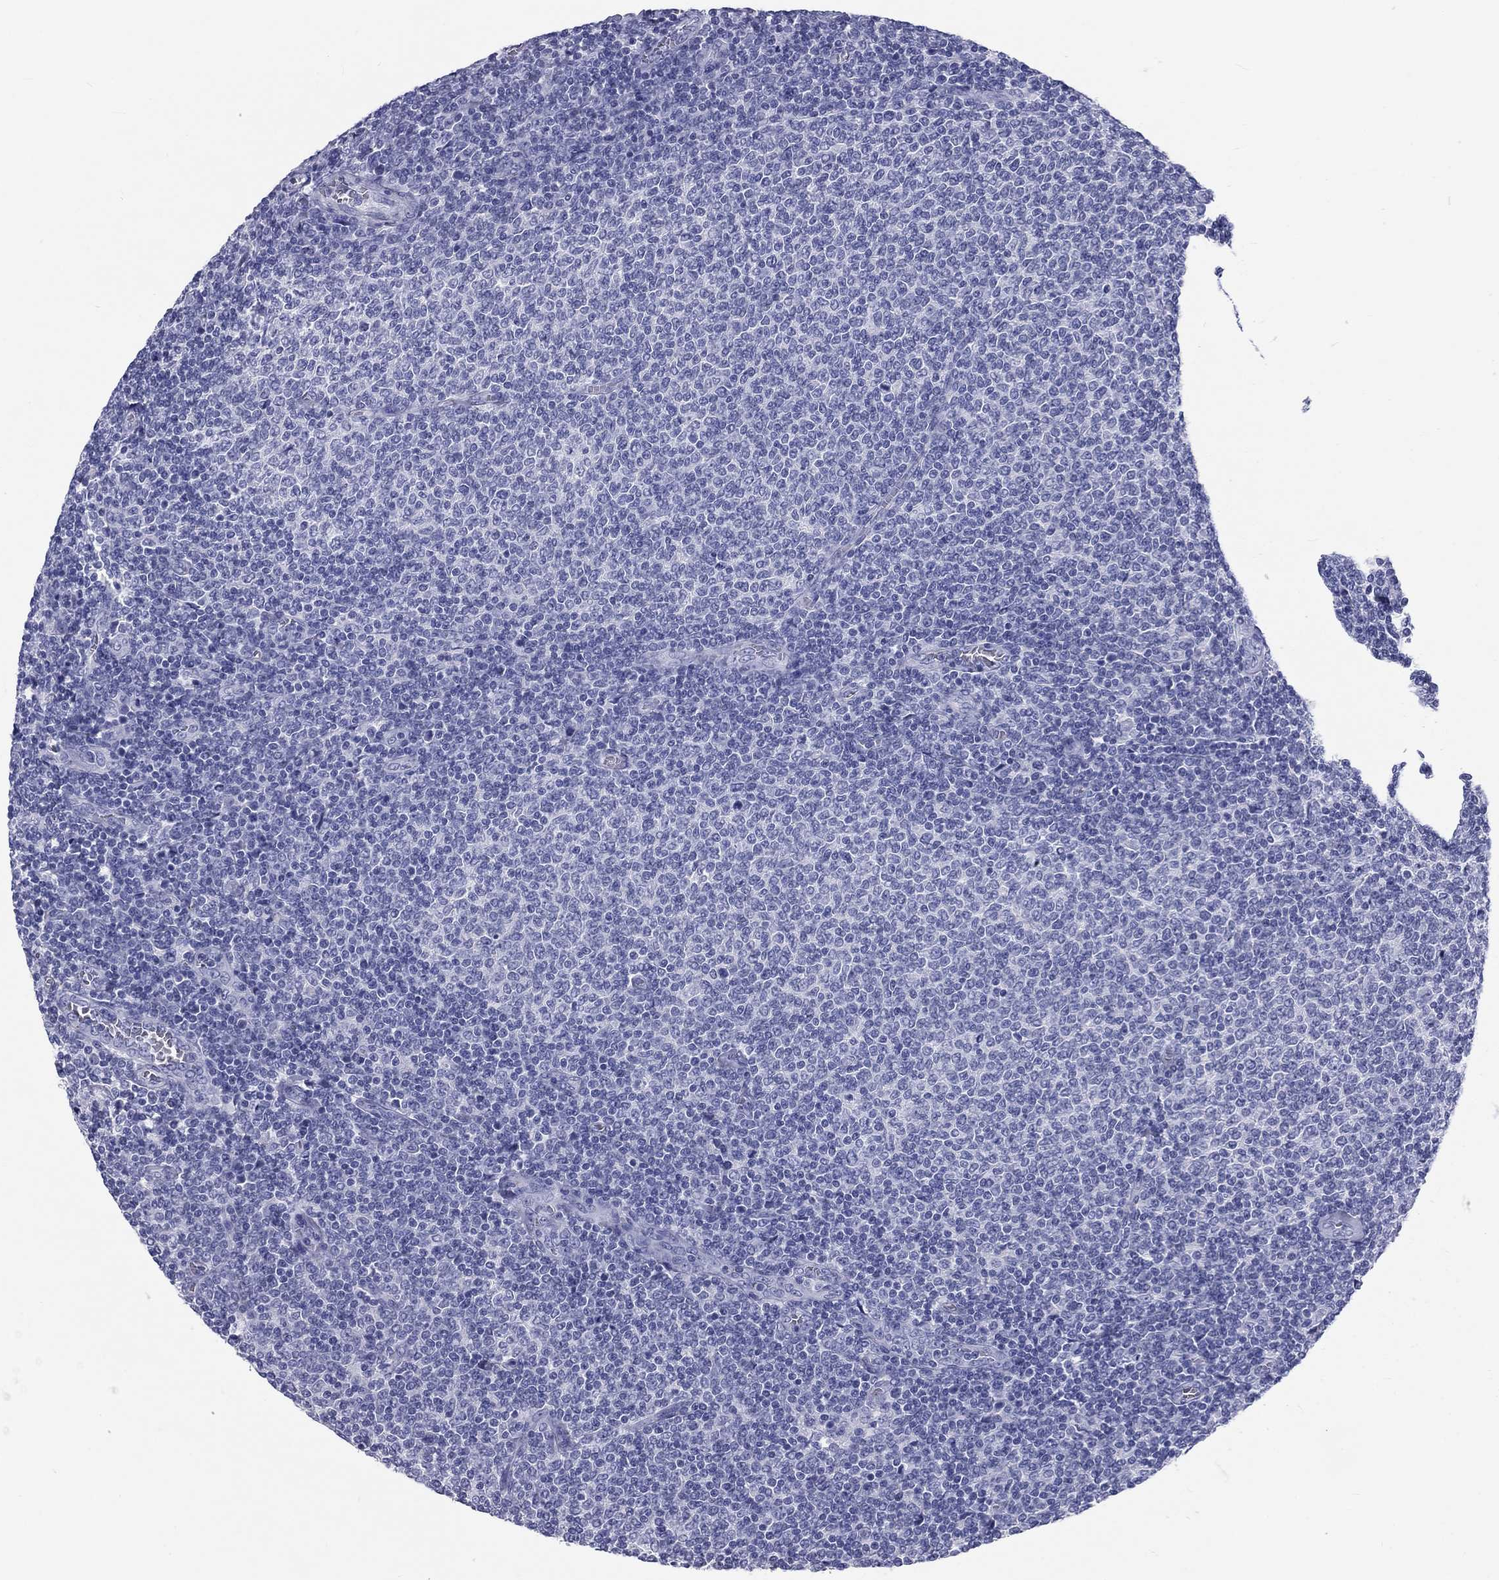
{"staining": {"intensity": "negative", "quantity": "none", "location": "none"}, "tissue": "lymphoma", "cell_type": "Tumor cells", "image_type": "cancer", "snomed": [{"axis": "morphology", "description": "Malignant lymphoma, non-Hodgkin's type, Low grade"}, {"axis": "topography", "description": "Lymph node"}], "caption": "This photomicrograph is of malignant lymphoma, non-Hodgkin's type (low-grade) stained with immunohistochemistry to label a protein in brown with the nuclei are counter-stained blue. There is no staining in tumor cells.", "gene": "DNALI1", "patient": {"sex": "male", "age": 52}}